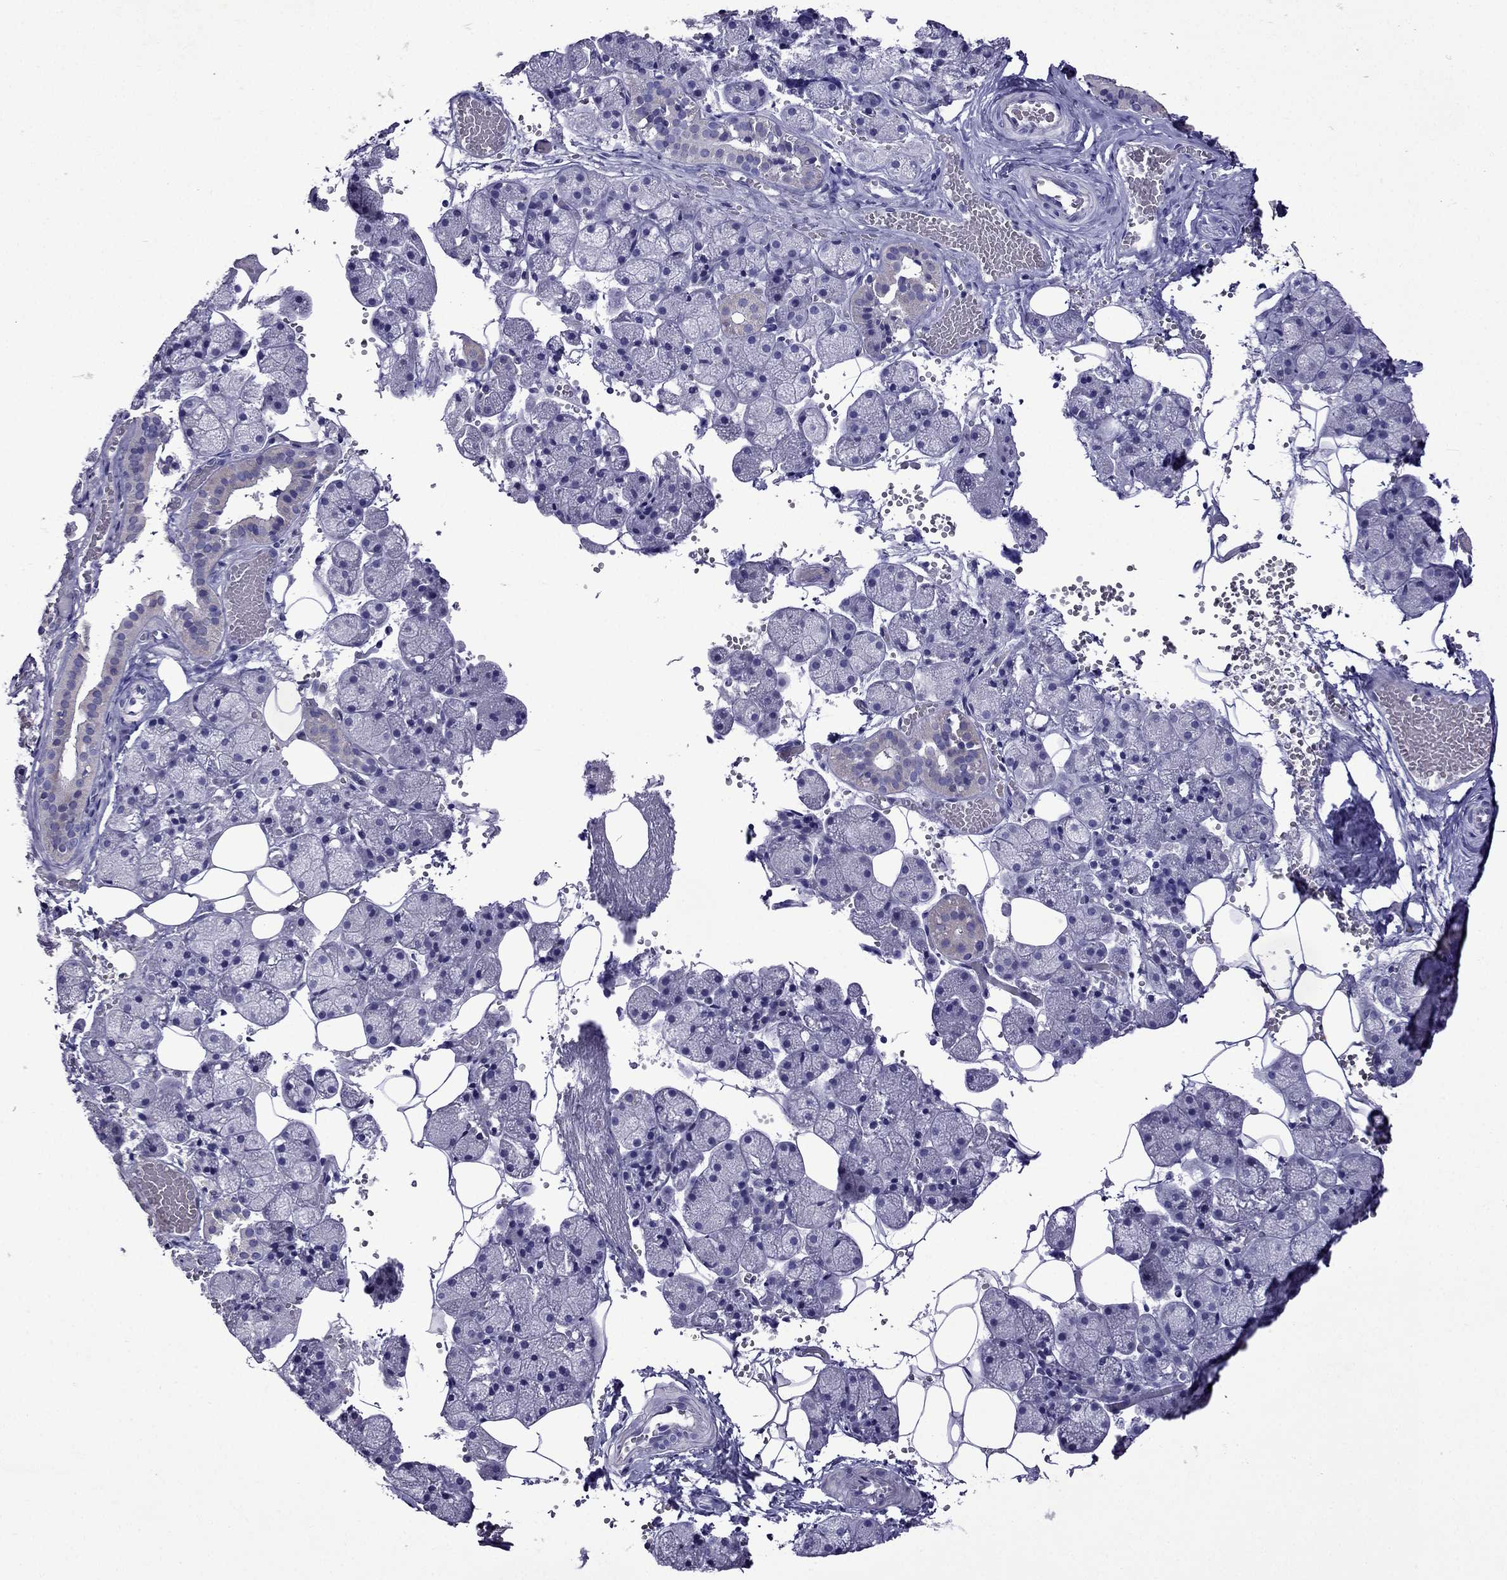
{"staining": {"intensity": "negative", "quantity": "none", "location": "none"}, "tissue": "salivary gland", "cell_type": "Glandular cells", "image_type": "normal", "snomed": [{"axis": "morphology", "description": "Normal tissue, NOS"}, {"axis": "topography", "description": "Salivary gland"}], "caption": "The histopathology image demonstrates no staining of glandular cells in normal salivary gland.", "gene": "TDRD1", "patient": {"sex": "male", "age": 38}}